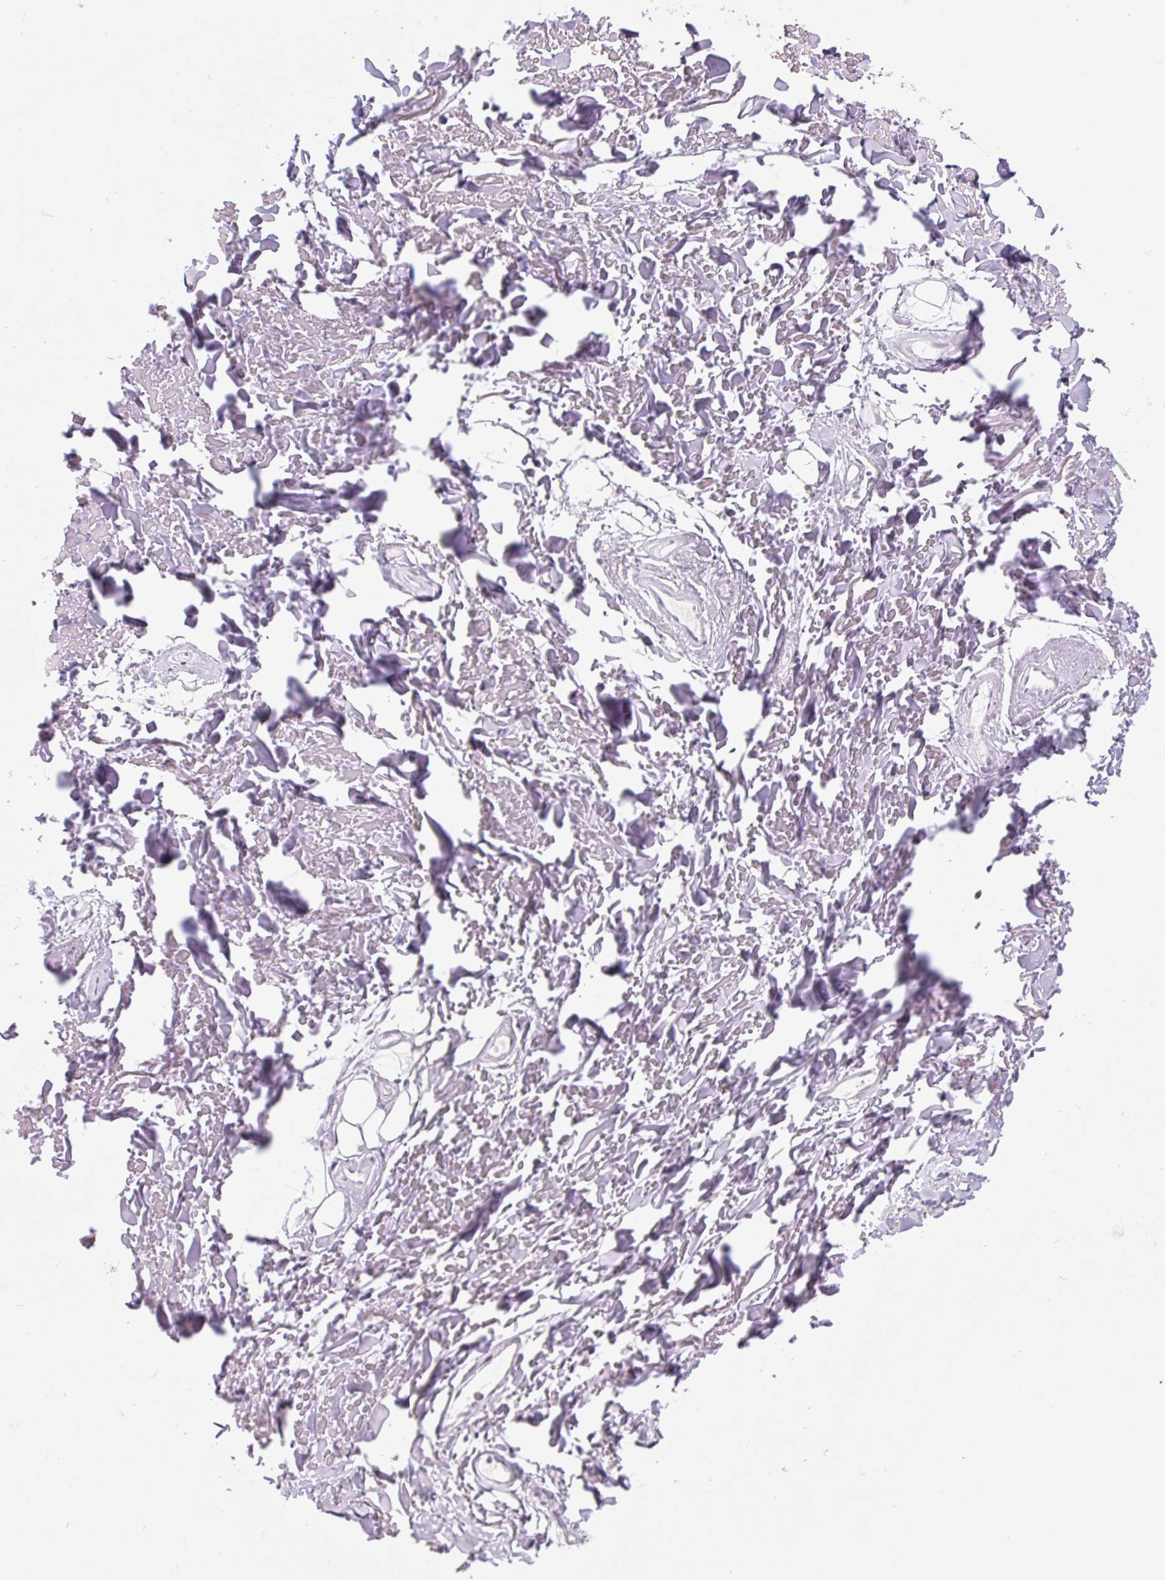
{"staining": {"intensity": "negative", "quantity": "none", "location": "none"}, "tissue": "adipose tissue", "cell_type": "Adipocytes", "image_type": "normal", "snomed": [{"axis": "morphology", "description": "Normal tissue, NOS"}, {"axis": "topography", "description": "Cartilage tissue"}], "caption": "This image is of normal adipose tissue stained with immunohistochemistry to label a protein in brown with the nuclei are counter-stained blue. There is no positivity in adipocytes.", "gene": "PLA2G4A", "patient": {"sex": "male", "age": 57}}